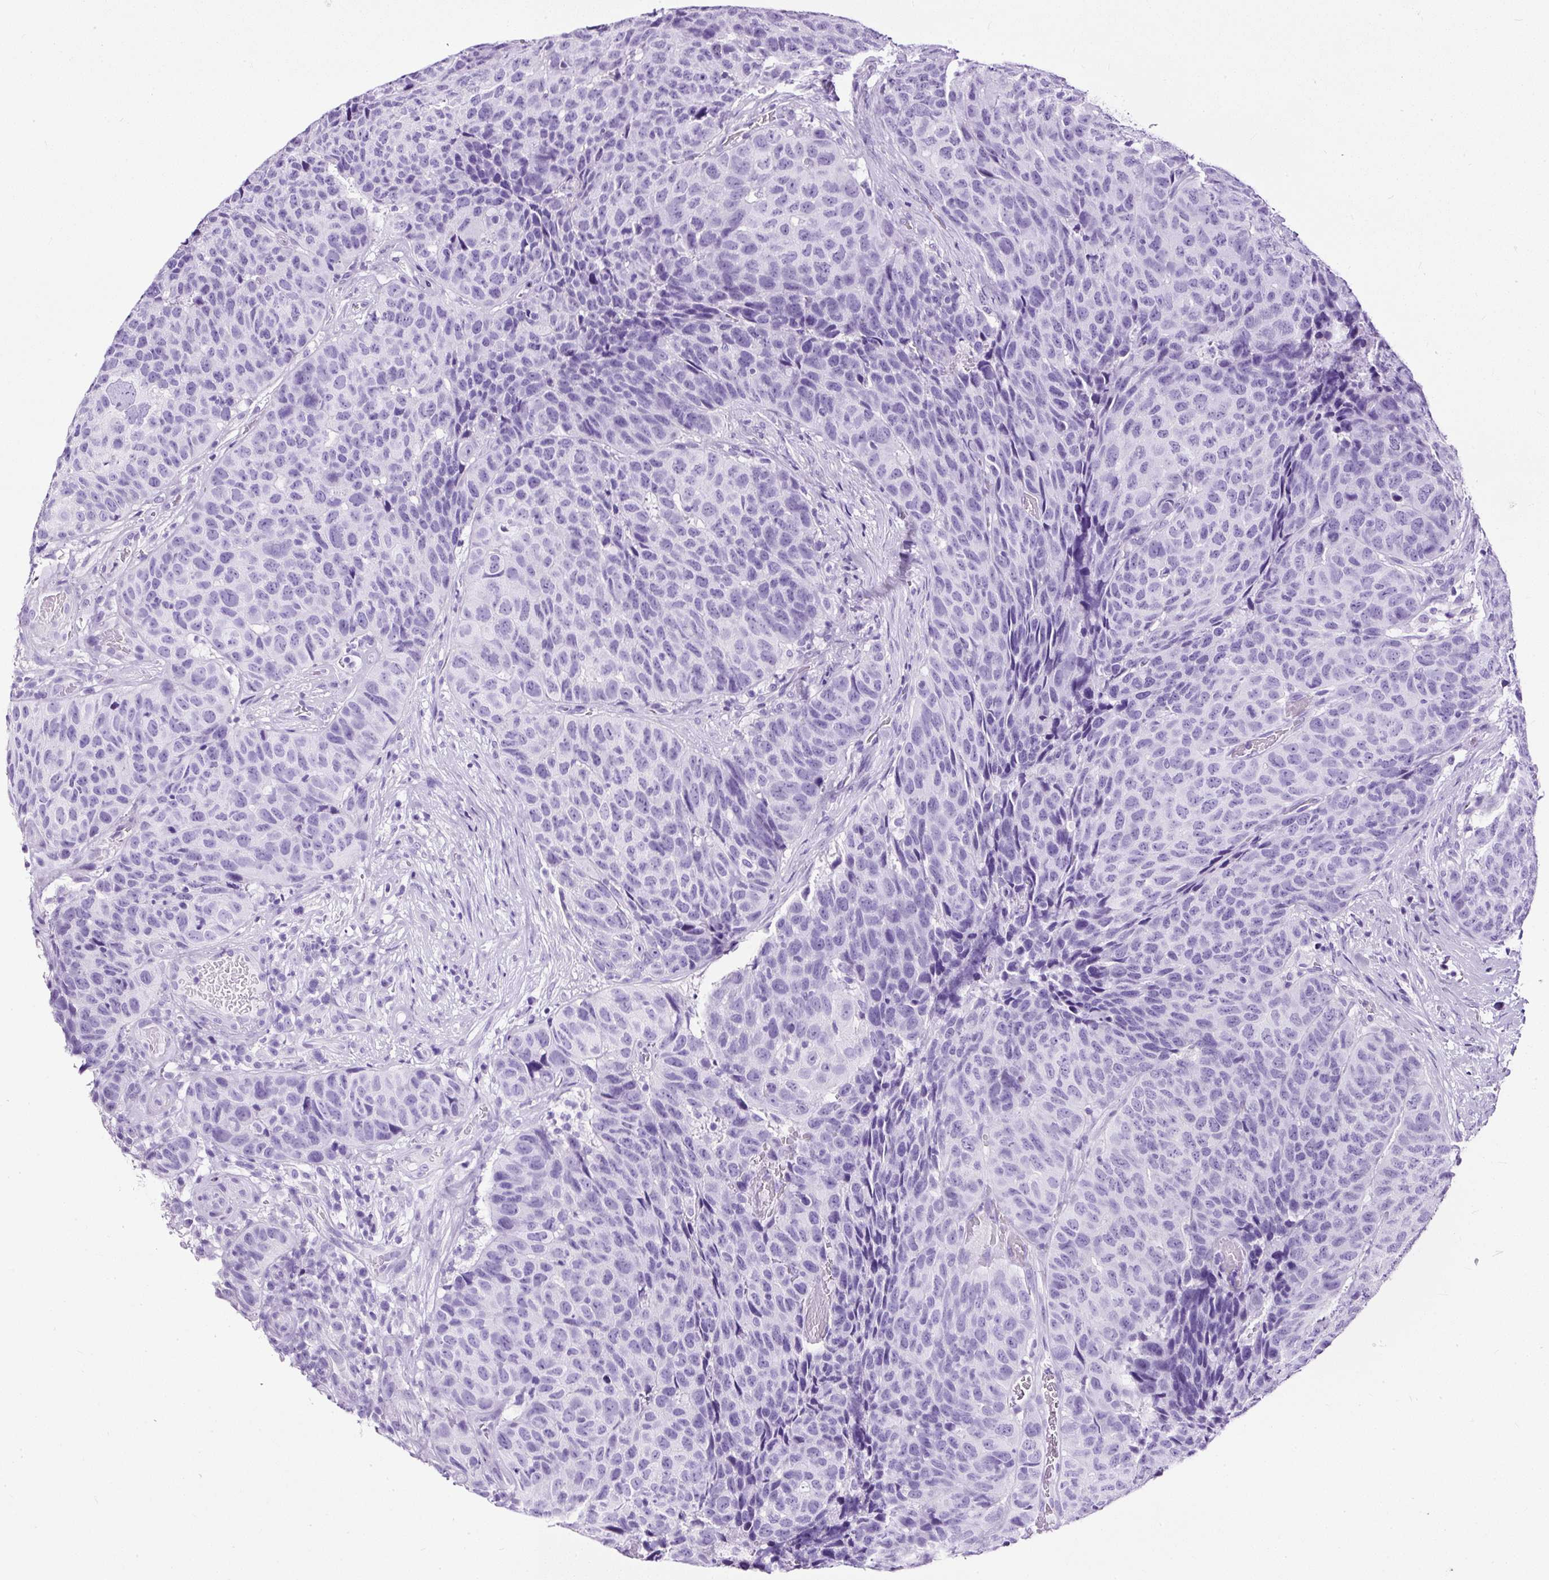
{"staining": {"intensity": "negative", "quantity": "none", "location": "none"}, "tissue": "head and neck cancer", "cell_type": "Tumor cells", "image_type": "cancer", "snomed": [{"axis": "morphology", "description": "Squamous cell carcinoma, NOS"}, {"axis": "topography", "description": "Head-Neck"}], "caption": "The image displays no staining of tumor cells in head and neck cancer (squamous cell carcinoma). (DAB (3,3'-diaminobenzidine) IHC visualized using brightfield microscopy, high magnification).", "gene": "NTS", "patient": {"sex": "male", "age": 66}}